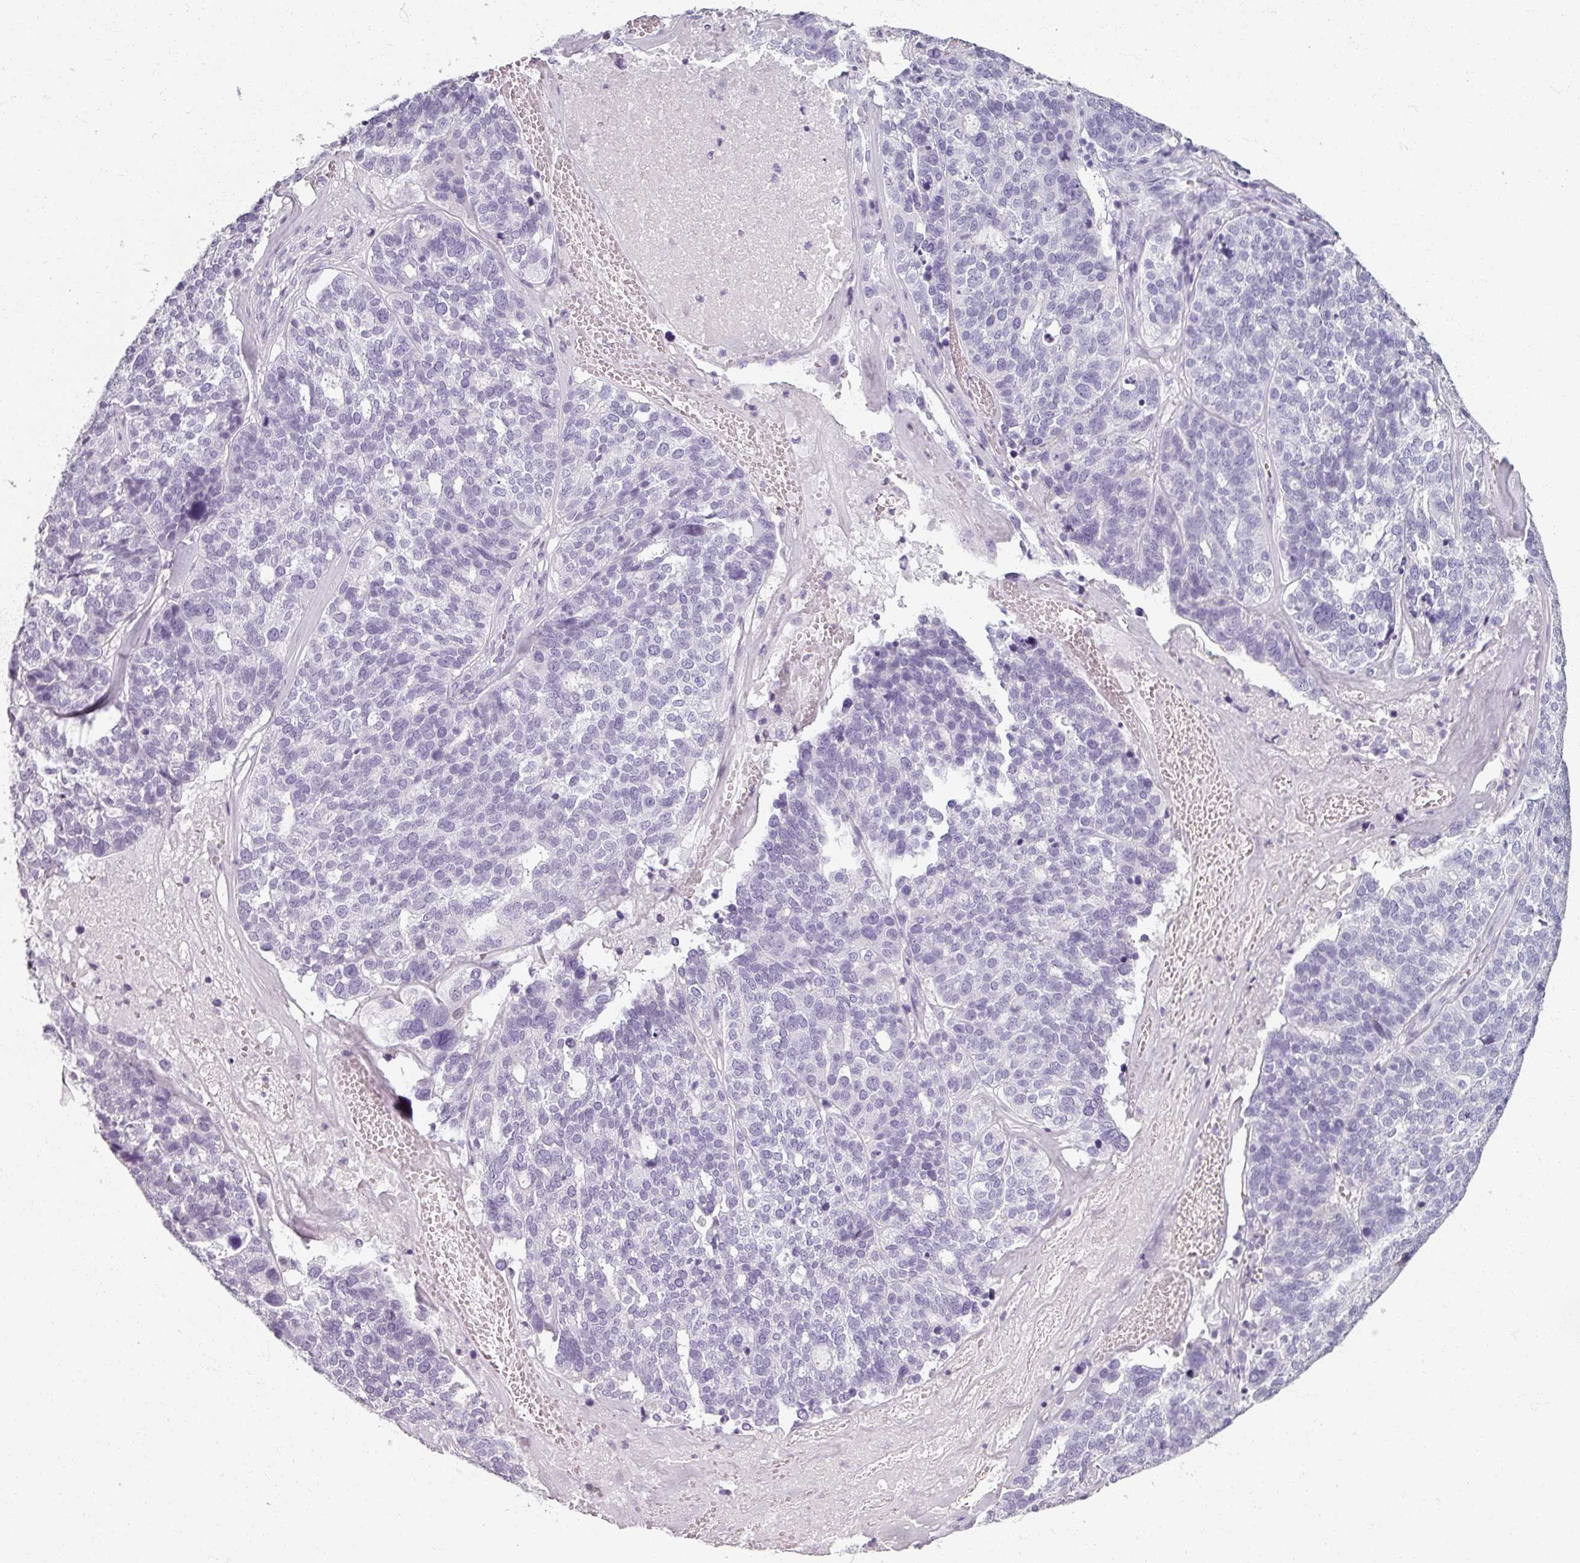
{"staining": {"intensity": "negative", "quantity": "none", "location": "none"}, "tissue": "ovarian cancer", "cell_type": "Tumor cells", "image_type": "cancer", "snomed": [{"axis": "morphology", "description": "Cystadenocarcinoma, serous, NOS"}, {"axis": "topography", "description": "Ovary"}], "caption": "DAB immunohistochemical staining of ovarian cancer demonstrates no significant staining in tumor cells.", "gene": "REG3G", "patient": {"sex": "female", "age": 59}}